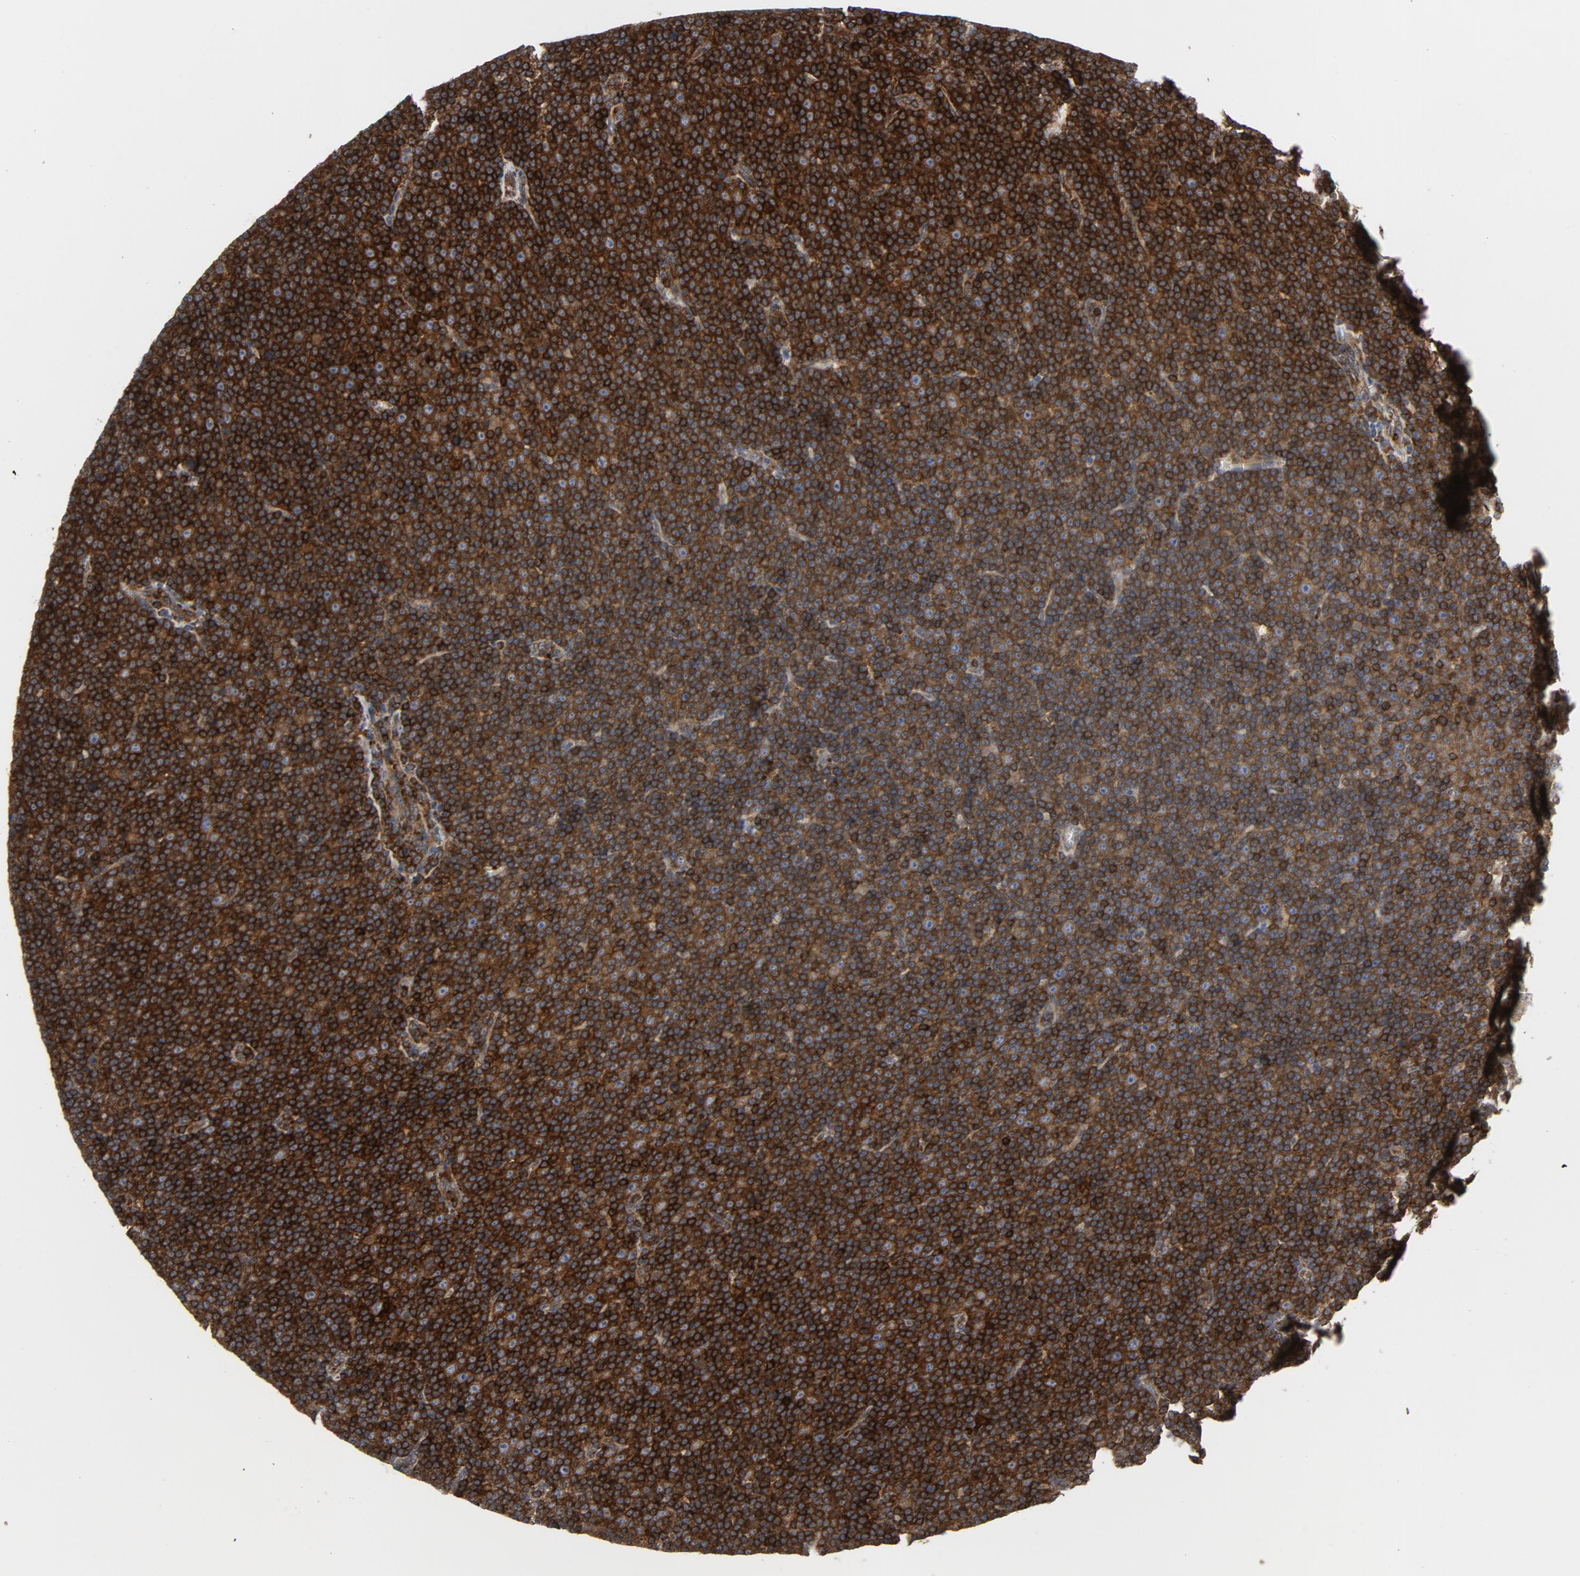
{"staining": {"intensity": "strong", "quantity": ">75%", "location": "cytoplasmic/membranous"}, "tissue": "lymphoma", "cell_type": "Tumor cells", "image_type": "cancer", "snomed": [{"axis": "morphology", "description": "Malignant lymphoma, non-Hodgkin's type, Low grade"}, {"axis": "topography", "description": "Lymph node"}], "caption": "An immunohistochemistry photomicrograph of tumor tissue is shown. Protein staining in brown highlights strong cytoplasmic/membranous positivity in low-grade malignant lymphoma, non-Hodgkin's type within tumor cells.", "gene": "YES1", "patient": {"sex": "female", "age": 67}}